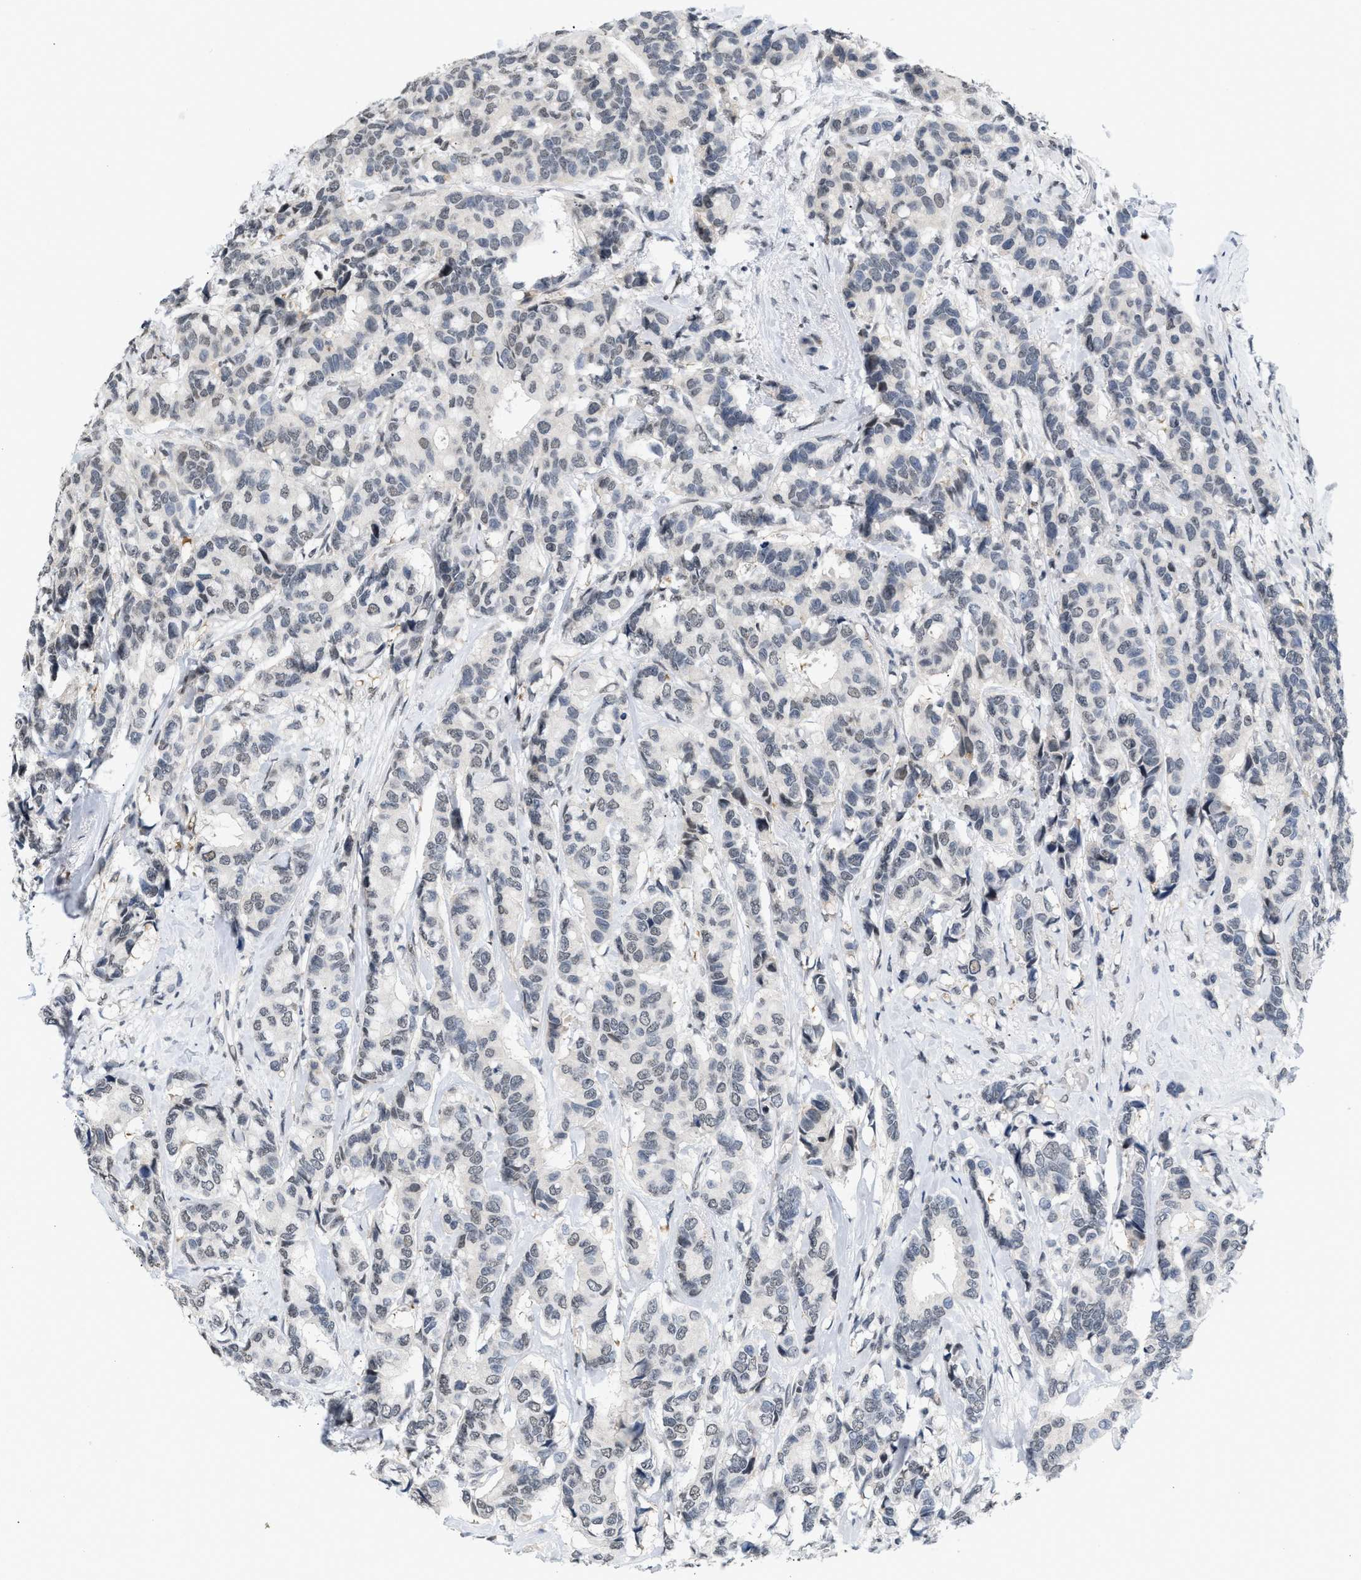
{"staining": {"intensity": "weak", "quantity": "<25%", "location": "nuclear"}, "tissue": "breast cancer", "cell_type": "Tumor cells", "image_type": "cancer", "snomed": [{"axis": "morphology", "description": "Duct carcinoma"}, {"axis": "topography", "description": "Breast"}], "caption": "This histopathology image is of breast cancer stained with immunohistochemistry (IHC) to label a protein in brown with the nuclei are counter-stained blue. There is no positivity in tumor cells.", "gene": "RAF1", "patient": {"sex": "female", "age": 87}}